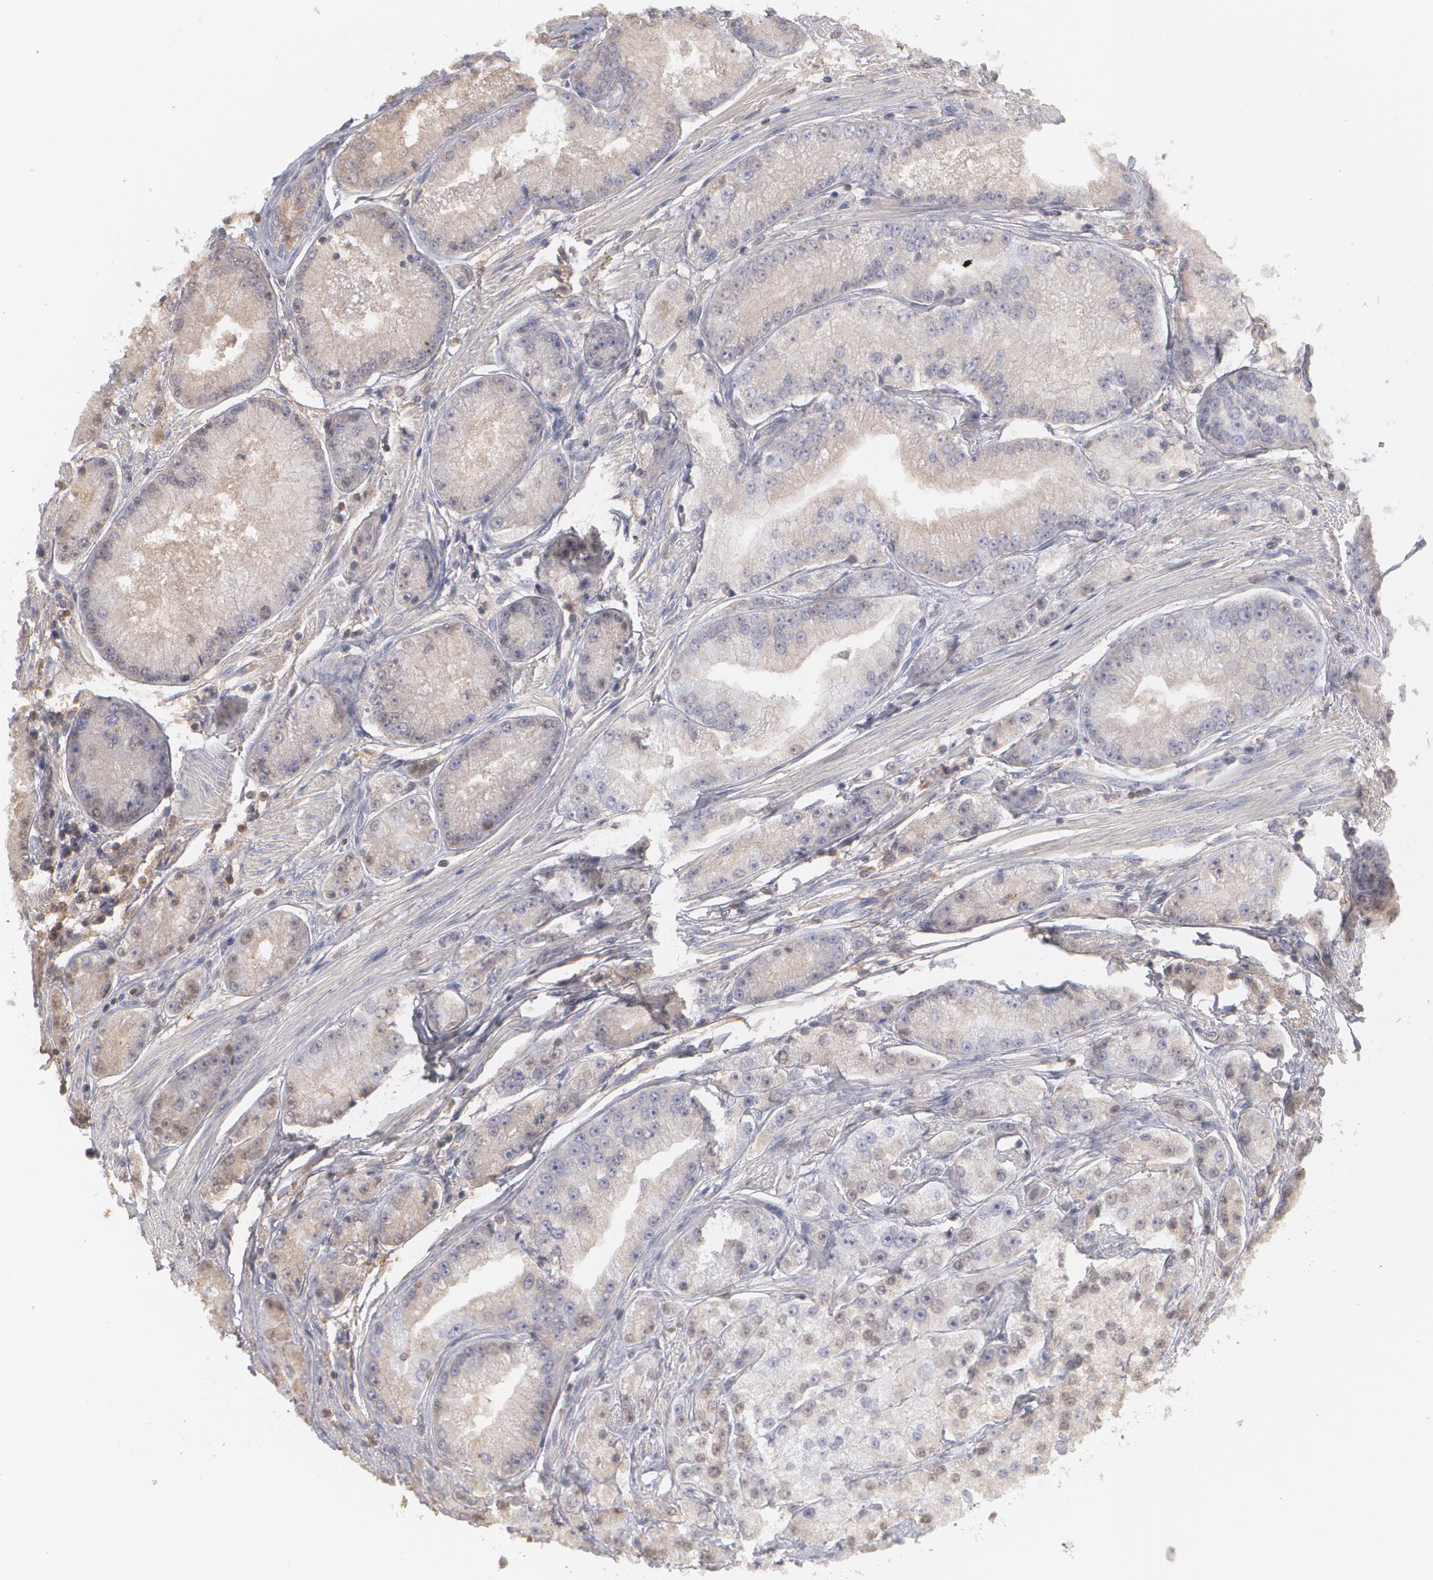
{"staining": {"intensity": "weak", "quantity": "25%-75%", "location": "cytoplasmic/membranous"}, "tissue": "prostate cancer", "cell_type": "Tumor cells", "image_type": "cancer", "snomed": [{"axis": "morphology", "description": "Adenocarcinoma, Medium grade"}, {"axis": "topography", "description": "Prostate"}], "caption": "DAB (3,3'-diaminobenzidine) immunohistochemical staining of prostate adenocarcinoma (medium-grade) shows weak cytoplasmic/membranous protein positivity in about 25%-75% of tumor cells.", "gene": "SERPINA1", "patient": {"sex": "male", "age": 72}}